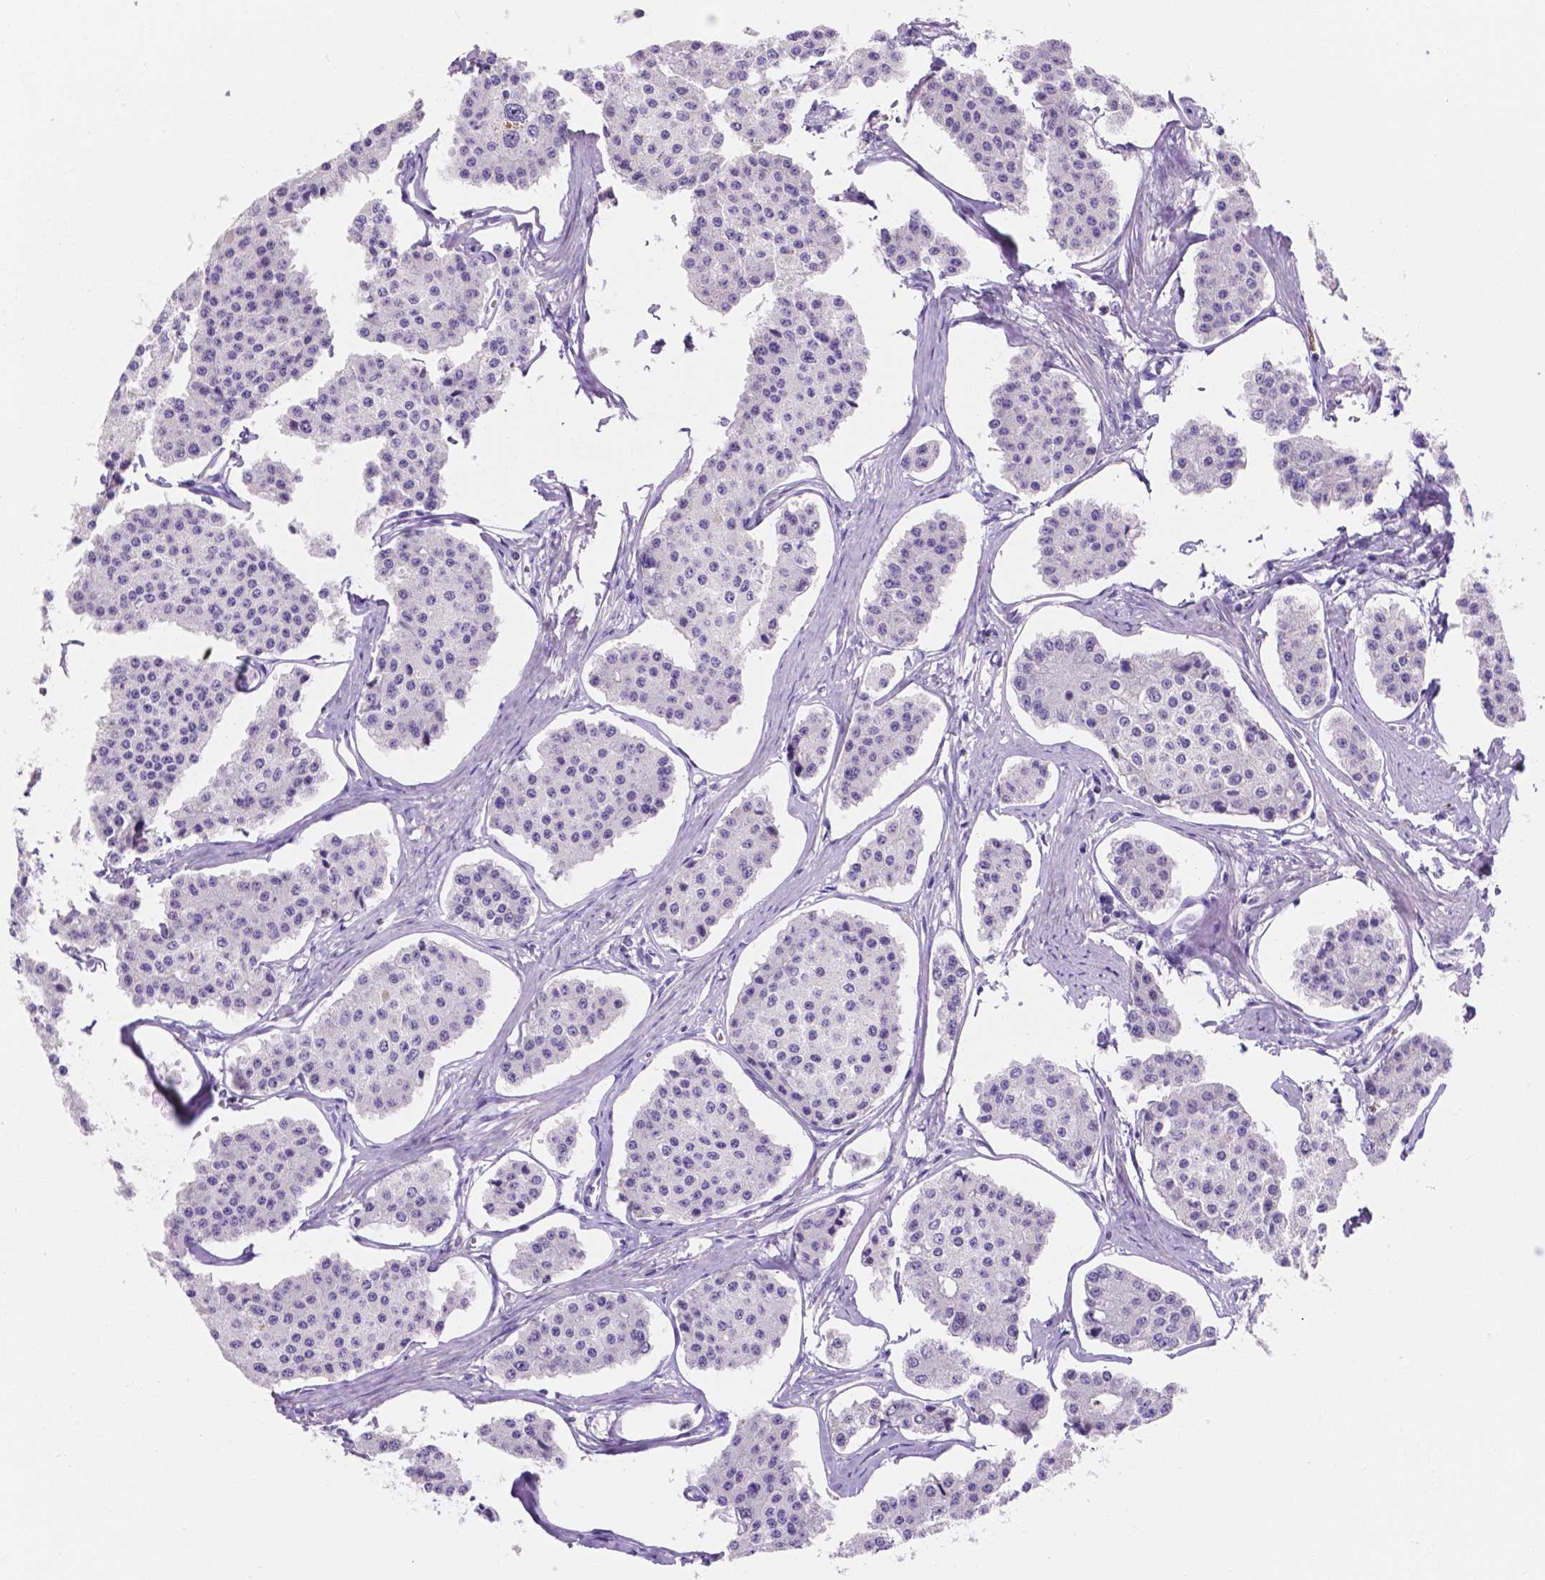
{"staining": {"intensity": "negative", "quantity": "none", "location": "none"}, "tissue": "carcinoid", "cell_type": "Tumor cells", "image_type": "cancer", "snomed": [{"axis": "morphology", "description": "Carcinoid, malignant, NOS"}, {"axis": "topography", "description": "Small intestine"}], "caption": "Immunohistochemical staining of carcinoid (malignant) shows no significant staining in tumor cells.", "gene": "EBLN2", "patient": {"sex": "female", "age": 65}}